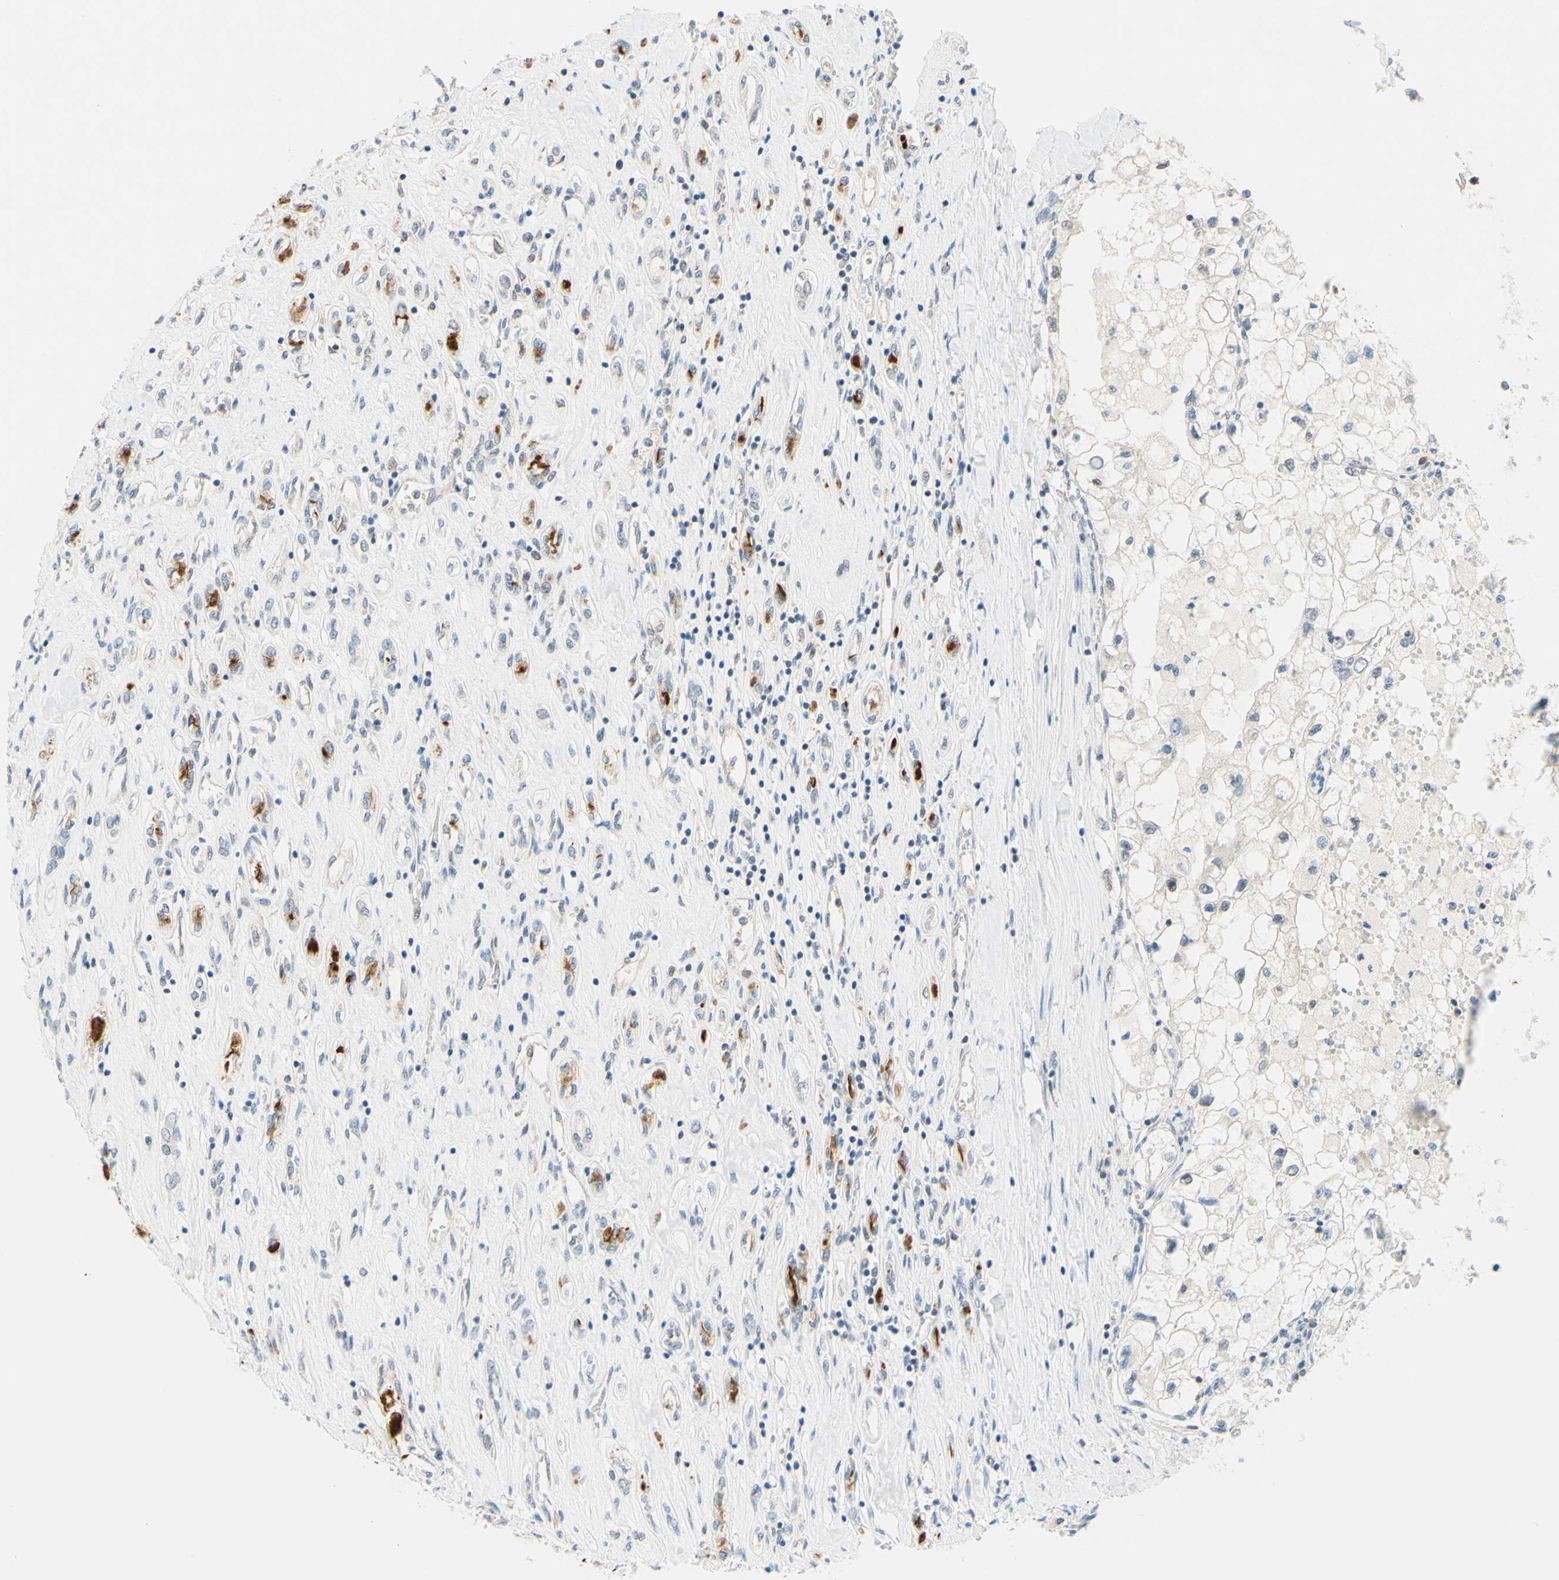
{"staining": {"intensity": "negative", "quantity": "none", "location": "none"}, "tissue": "renal cancer", "cell_type": "Tumor cells", "image_type": "cancer", "snomed": [{"axis": "morphology", "description": "Adenocarcinoma, NOS"}, {"axis": "topography", "description": "Kidney"}], "caption": "Tumor cells show no significant staining in renal cancer (adenocarcinoma).", "gene": "C2CD2L", "patient": {"sex": "female", "age": 70}}